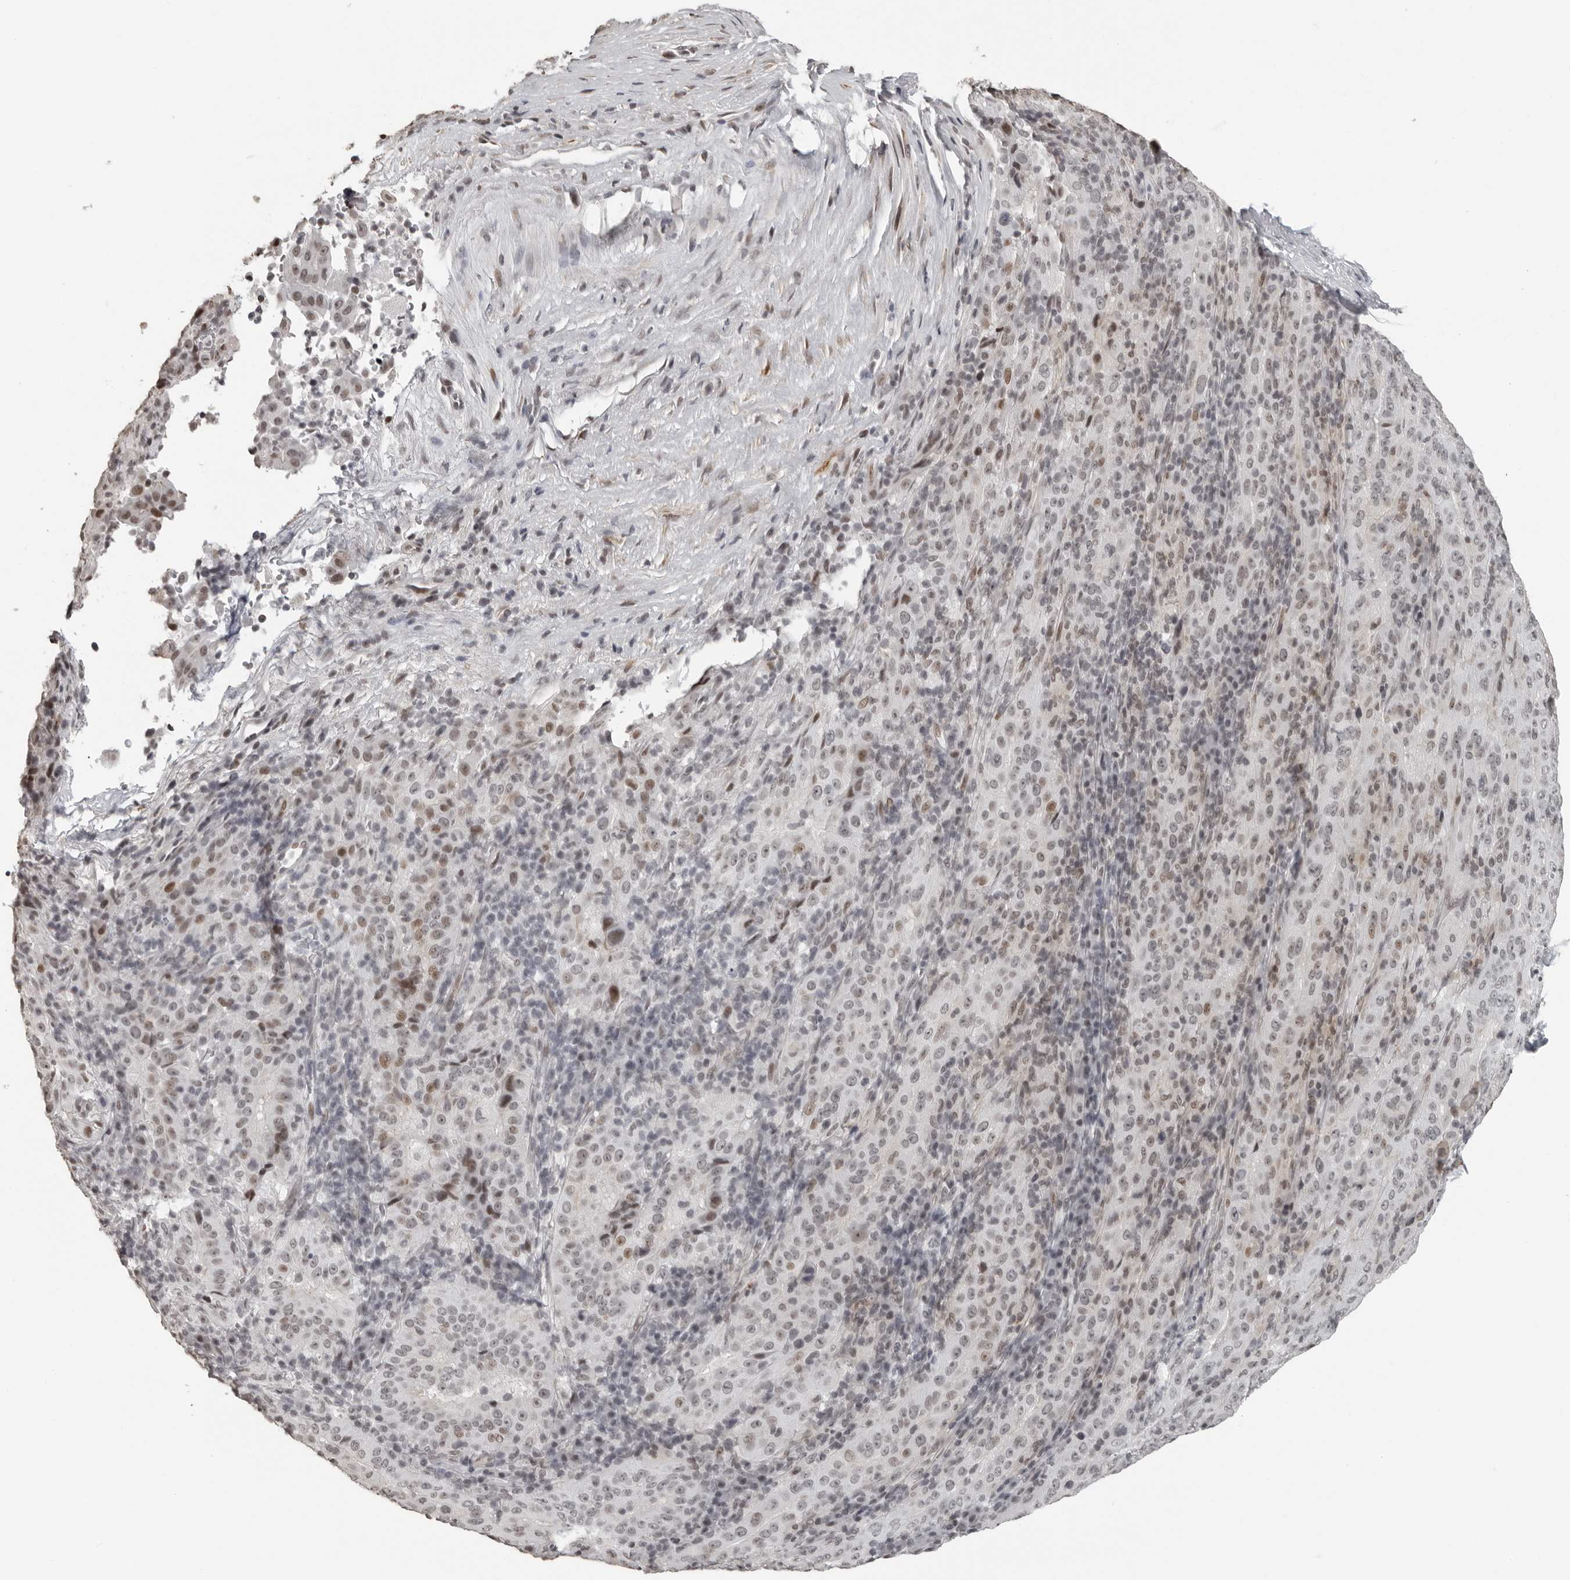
{"staining": {"intensity": "weak", "quantity": "25%-75%", "location": "nuclear"}, "tissue": "pancreatic cancer", "cell_type": "Tumor cells", "image_type": "cancer", "snomed": [{"axis": "morphology", "description": "Adenocarcinoma, NOS"}, {"axis": "topography", "description": "Pancreas"}], "caption": "A photomicrograph showing weak nuclear staining in about 25%-75% of tumor cells in pancreatic adenocarcinoma, as visualized by brown immunohistochemical staining.", "gene": "ORC1", "patient": {"sex": "male", "age": 63}}